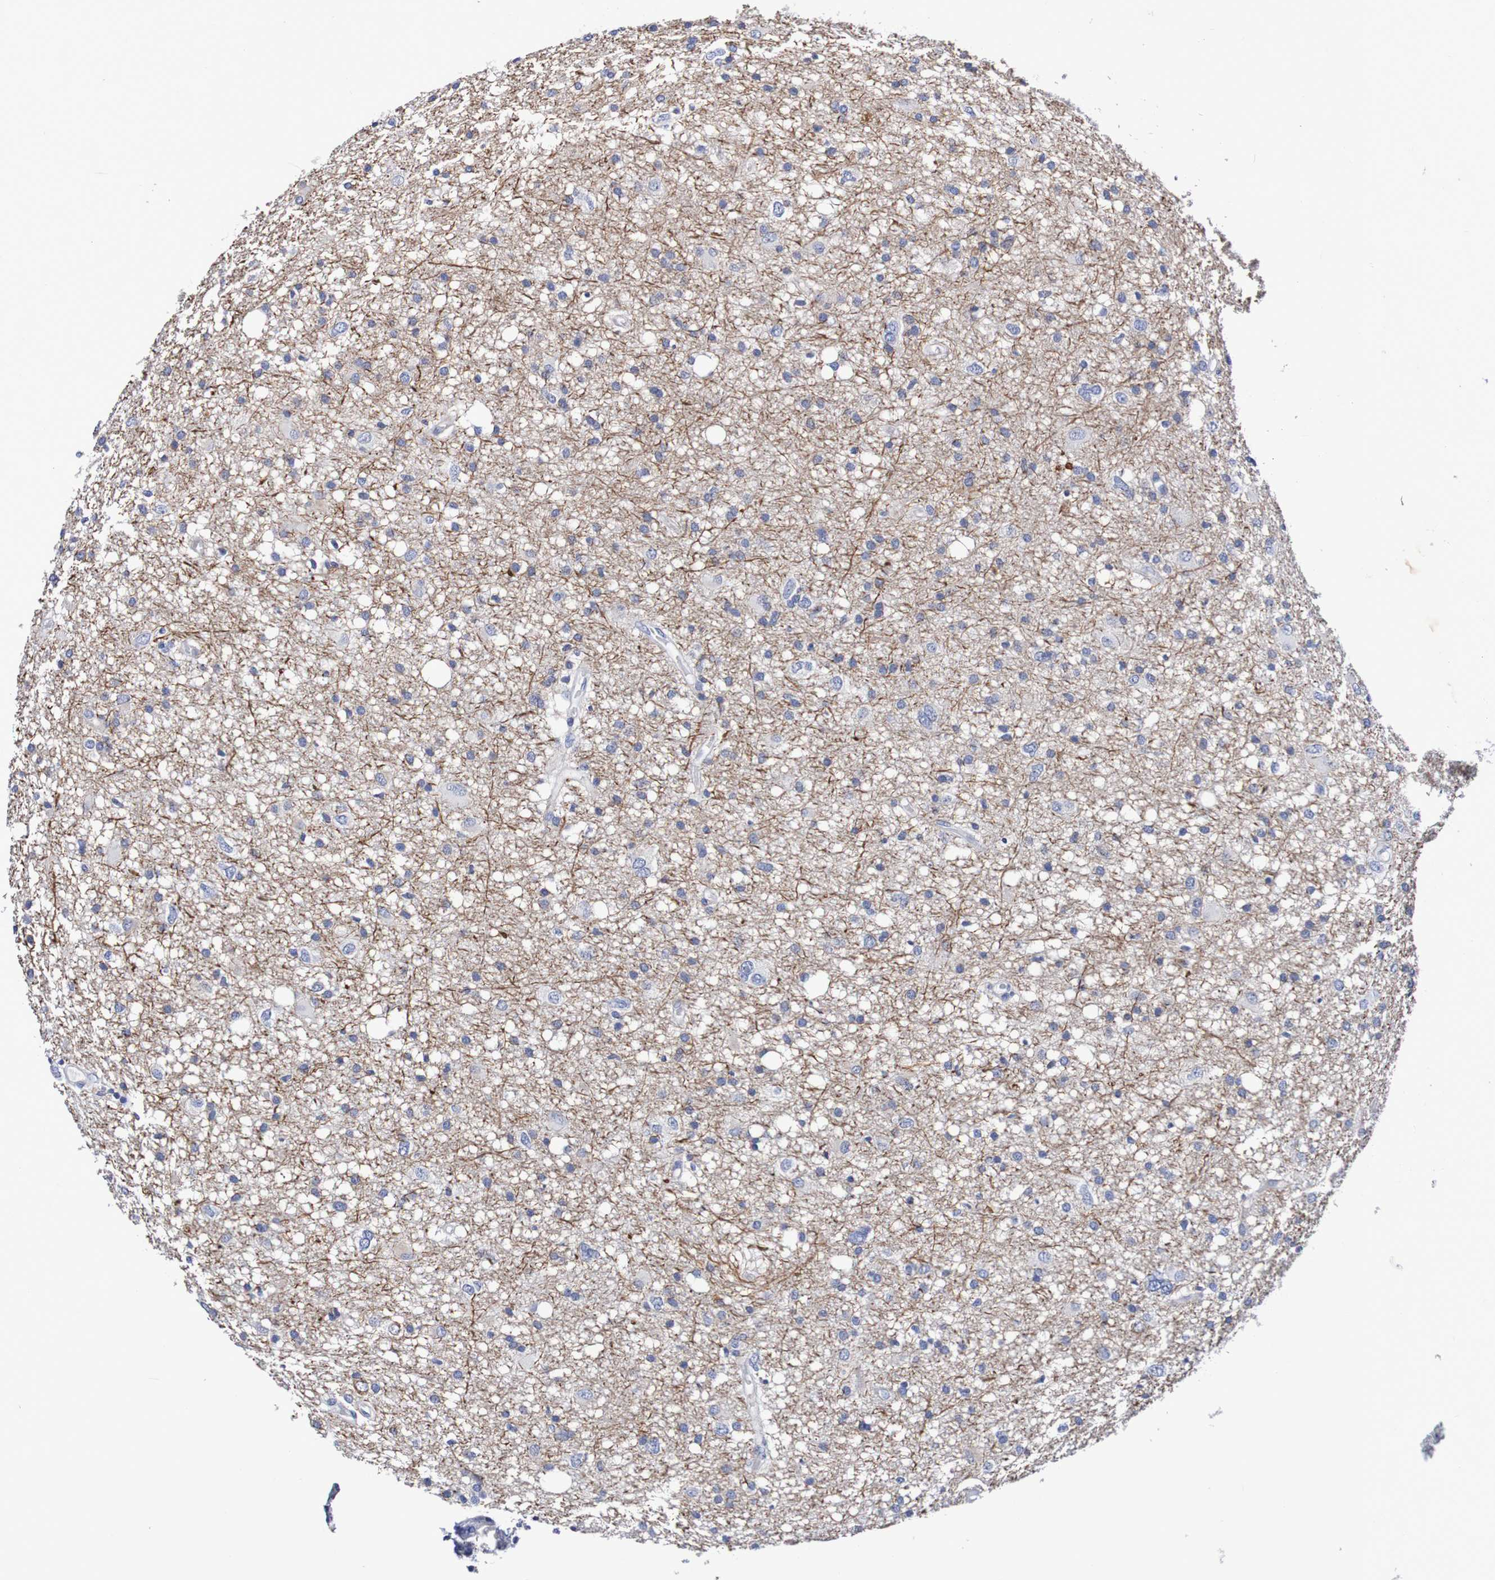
{"staining": {"intensity": "negative", "quantity": "none", "location": "none"}, "tissue": "glioma", "cell_type": "Tumor cells", "image_type": "cancer", "snomed": [{"axis": "morphology", "description": "Glioma, malignant, High grade"}, {"axis": "topography", "description": "Brain"}], "caption": "This histopathology image is of glioma stained with immunohistochemistry (IHC) to label a protein in brown with the nuclei are counter-stained blue. There is no positivity in tumor cells. (Immunohistochemistry, brightfield microscopy, high magnification).", "gene": "SEZ6", "patient": {"sex": "female", "age": 59}}